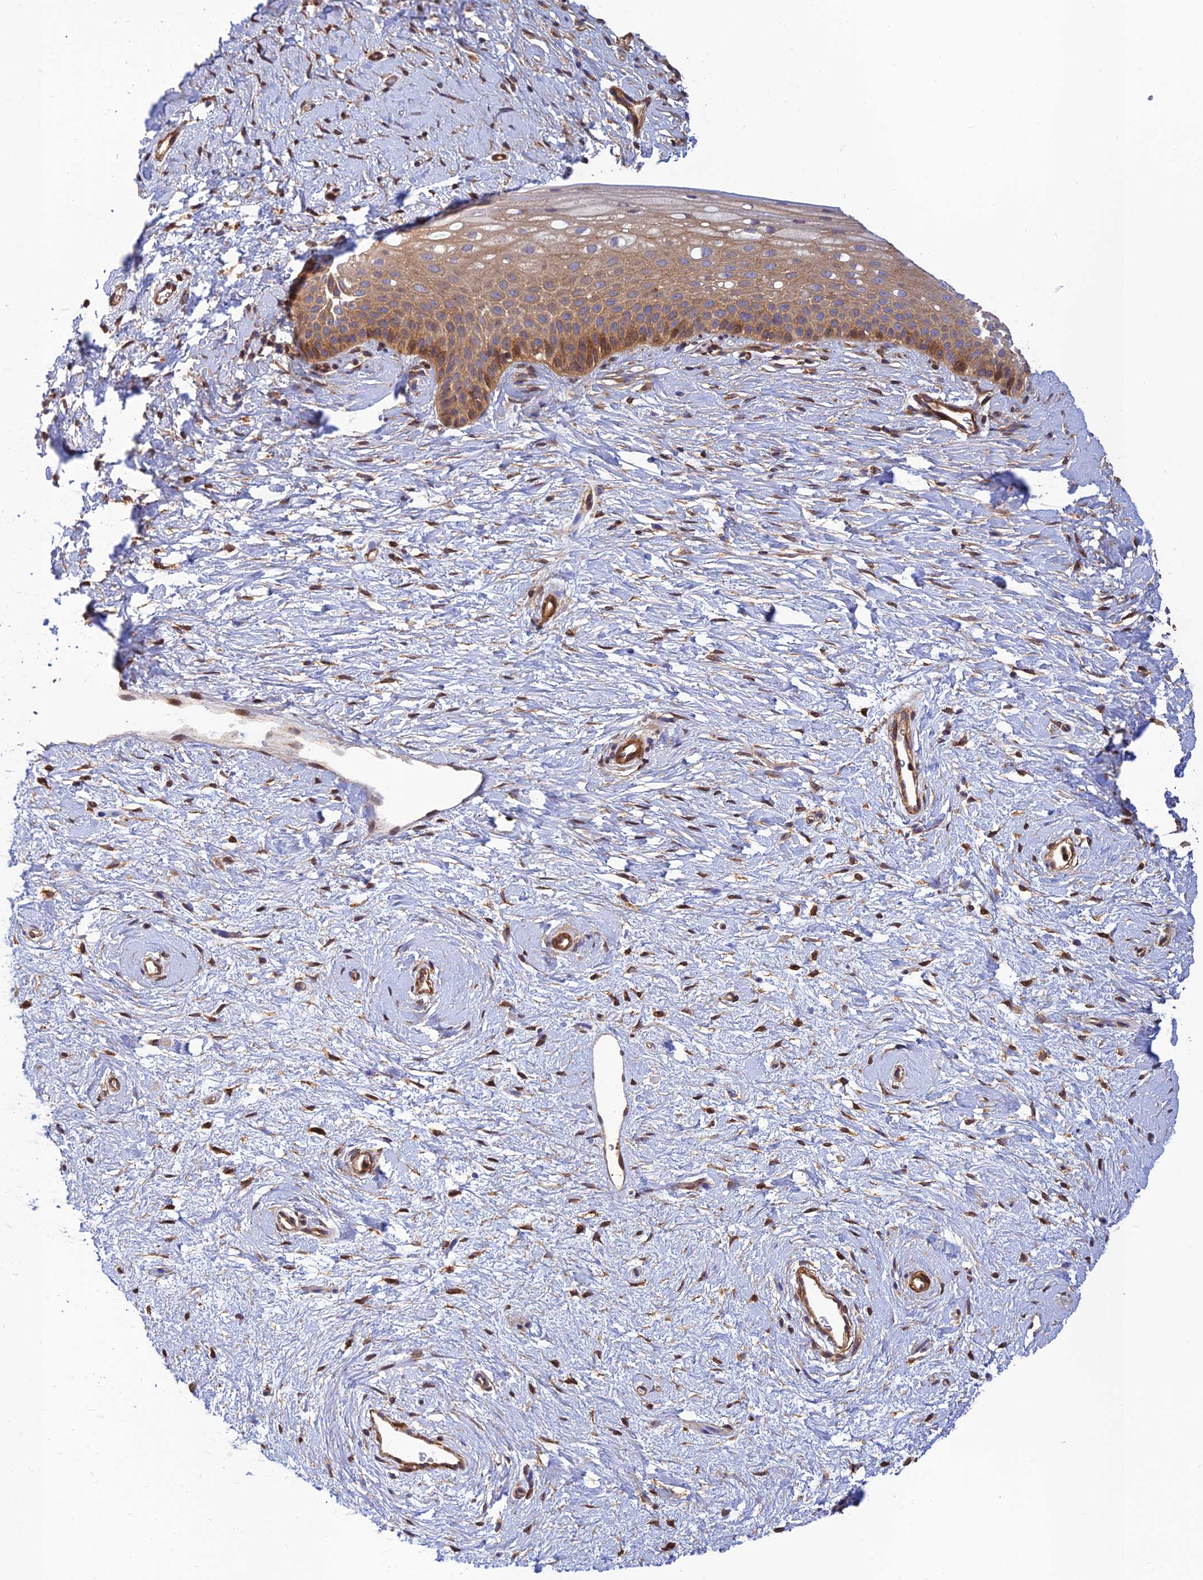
{"staining": {"intensity": "strong", "quantity": ">75%", "location": "cytoplasmic/membranous"}, "tissue": "cervix", "cell_type": "Glandular cells", "image_type": "normal", "snomed": [{"axis": "morphology", "description": "Normal tissue, NOS"}, {"axis": "topography", "description": "Cervix"}], "caption": "IHC (DAB (3,3'-diaminobenzidine)) staining of unremarkable cervix shows strong cytoplasmic/membranous protein staining in approximately >75% of glandular cells.", "gene": "PPP1R12C", "patient": {"sex": "female", "age": 57}}